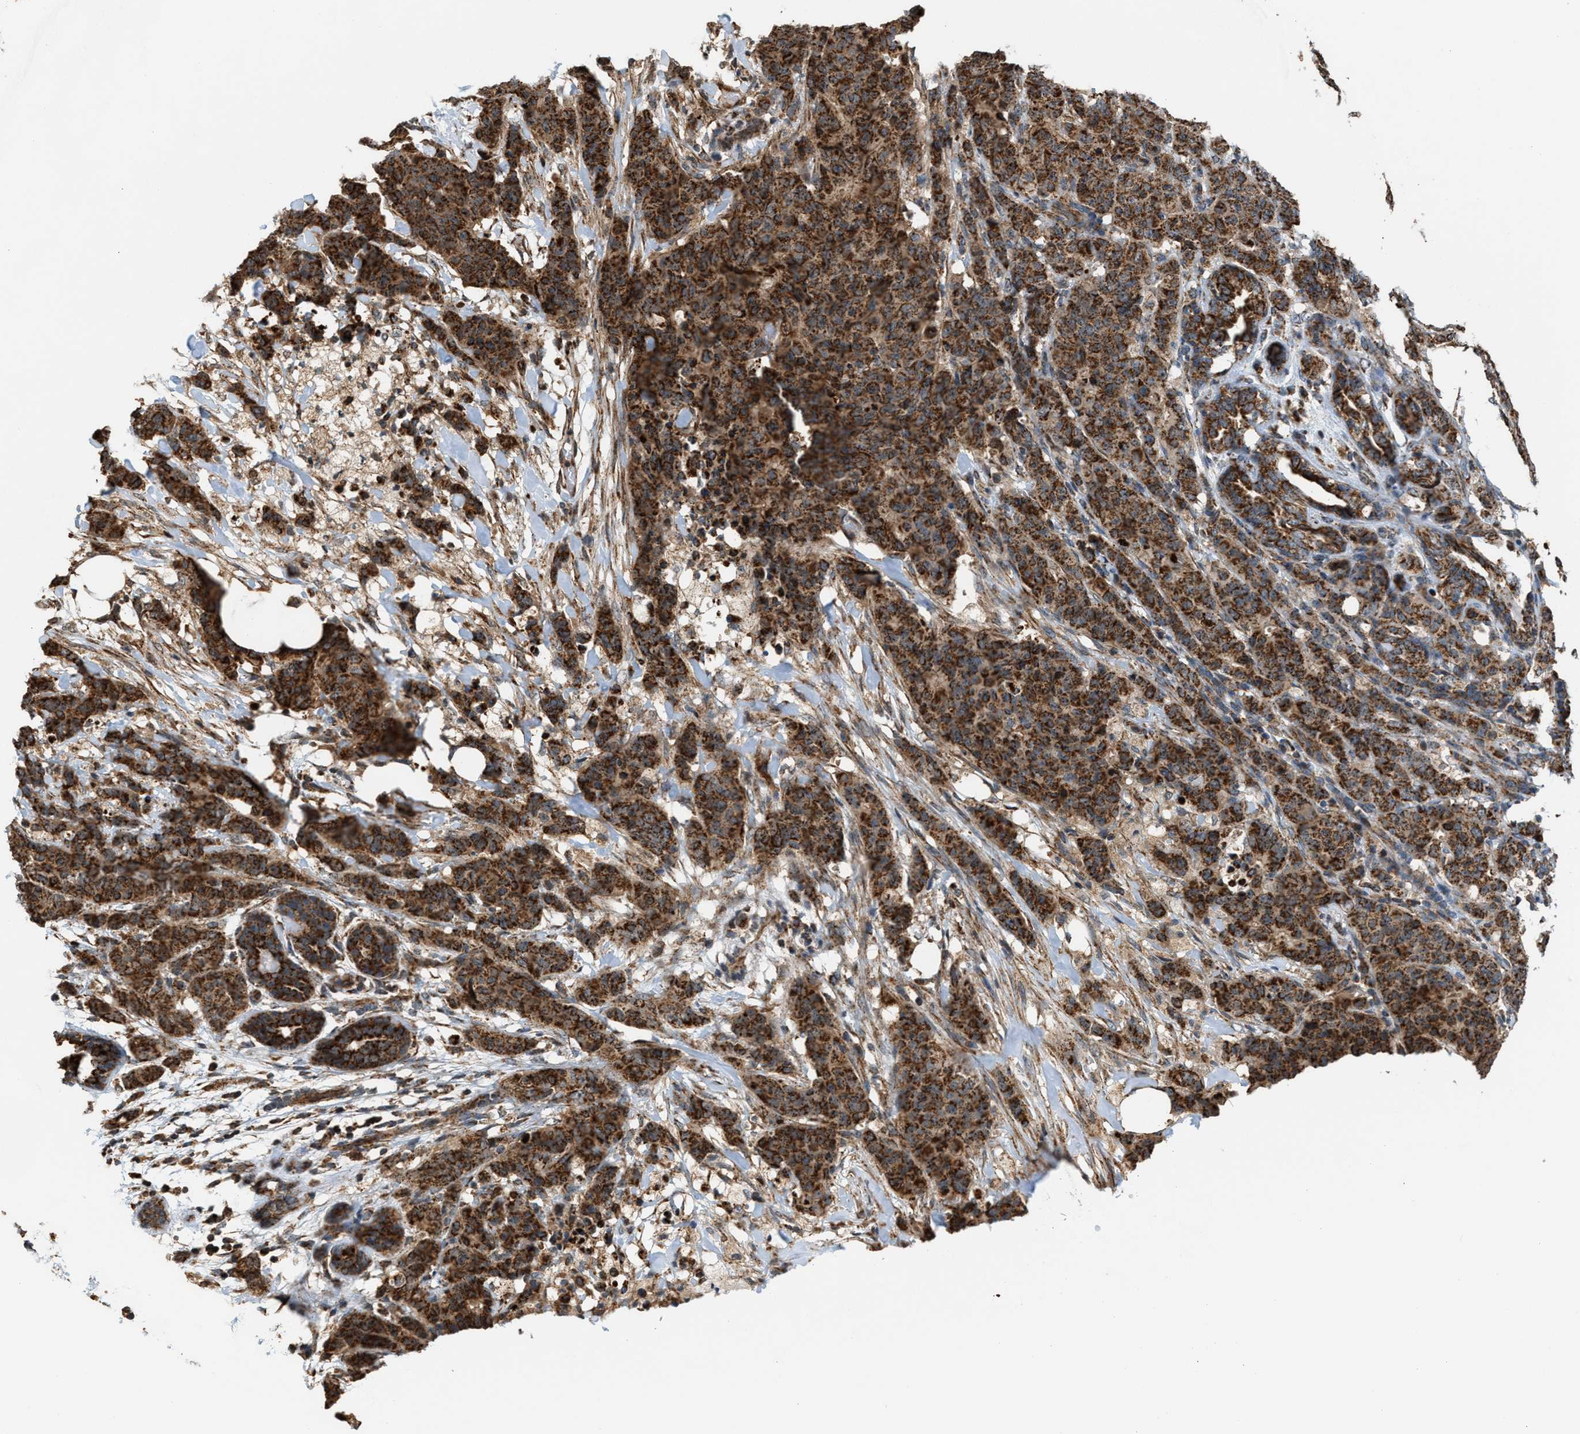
{"staining": {"intensity": "strong", "quantity": ">75%", "location": "cytoplasmic/membranous"}, "tissue": "breast cancer", "cell_type": "Tumor cells", "image_type": "cancer", "snomed": [{"axis": "morphology", "description": "Normal tissue, NOS"}, {"axis": "morphology", "description": "Duct carcinoma"}, {"axis": "topography", "description": "Breast"}], "caption": "About >75% of tumor cells in breast cancer reveal strong cytoplasmic/membranous protein positivity as visualized by brown immunohistochemical staining.", "gene": "SGSM2", "patient": {"sex": "female", "age": 40}}